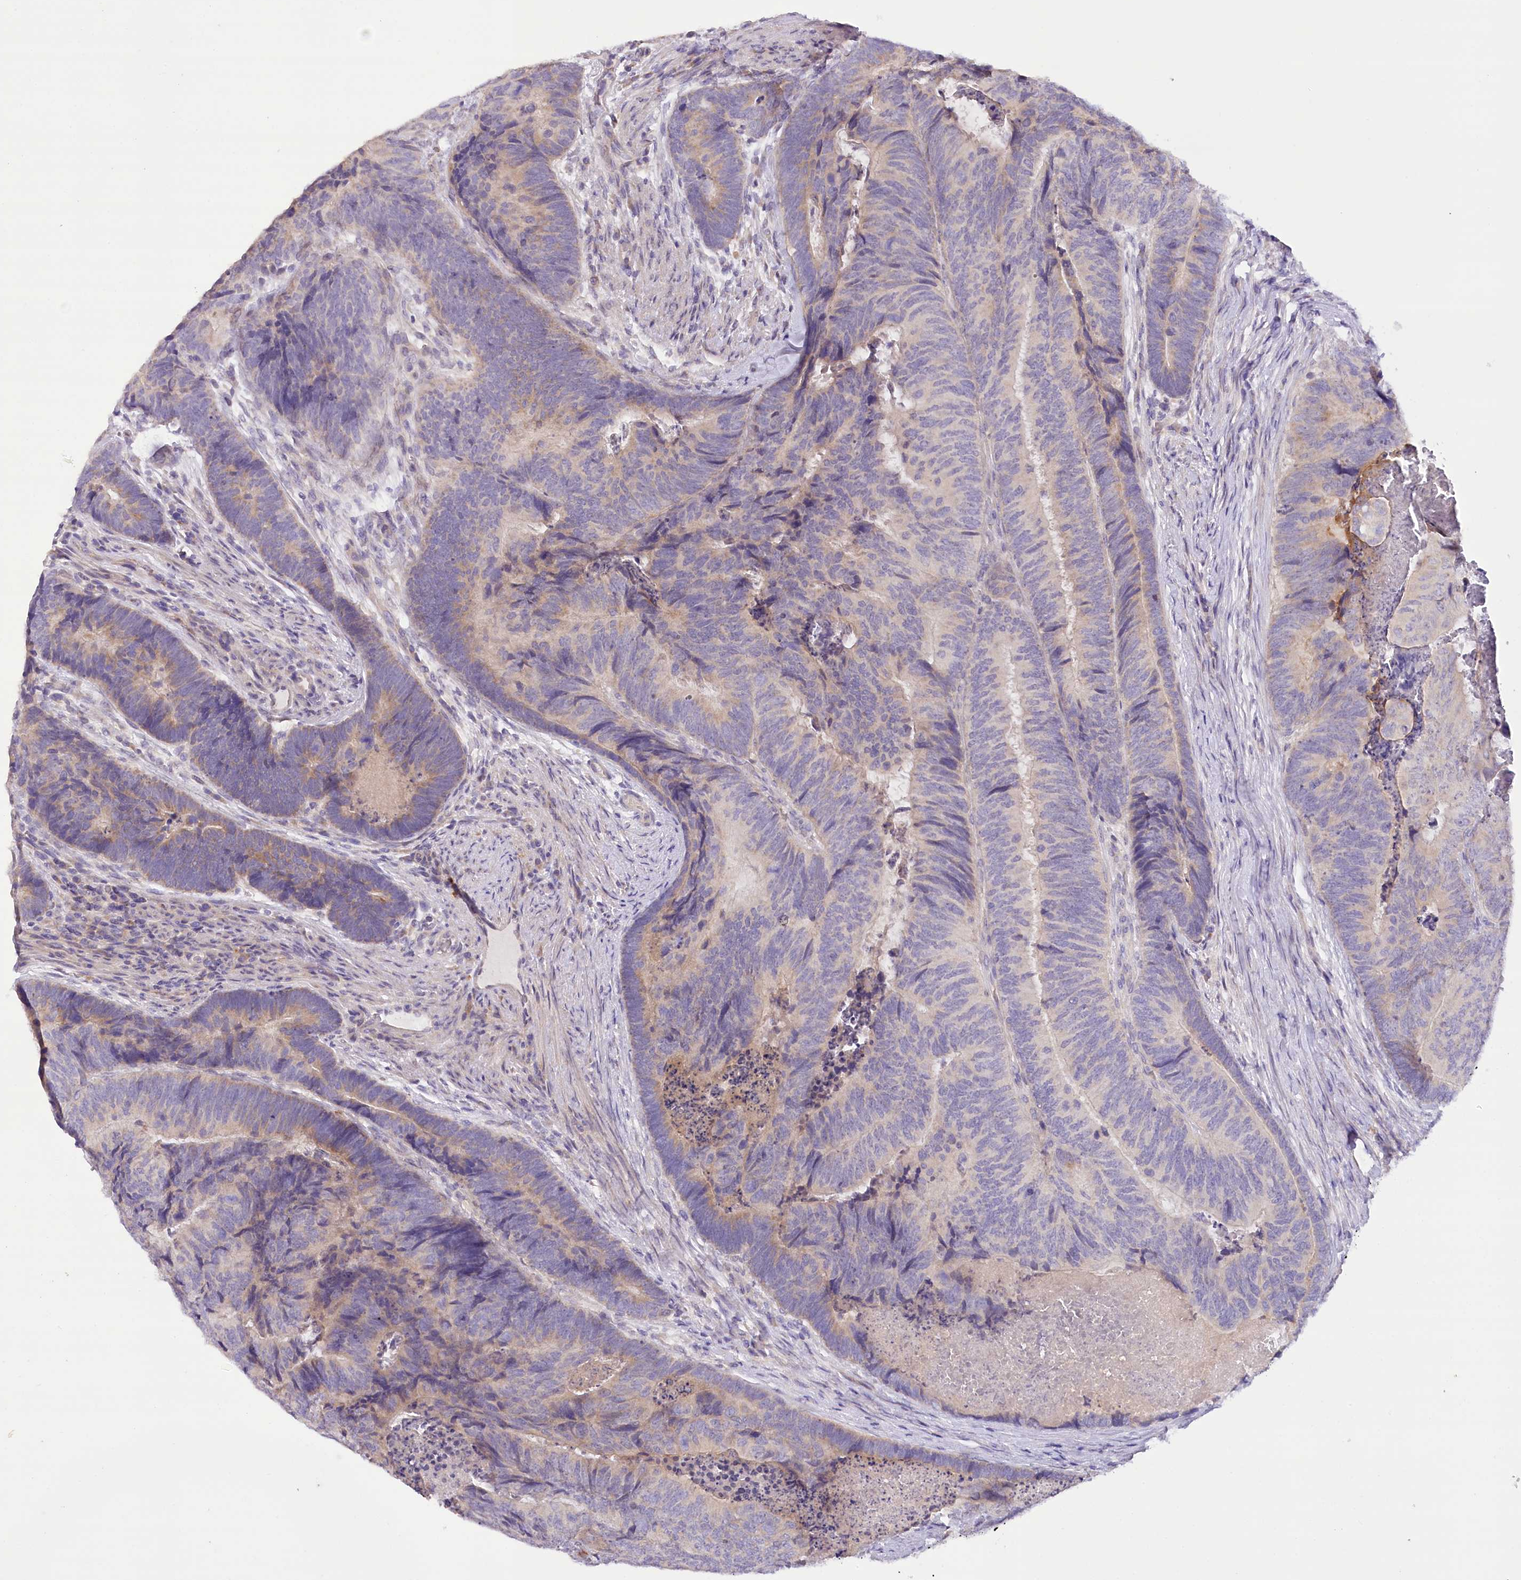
{"staining": {"intensity": "weak", "quantity": "<25%", "location": "cytoplasmic/membranous"}, "tissue": "colorectal cancer", "cell_type": "Tumor cells", "image_type": "cancer", "snomed": [{"axis": "morphology", "description": "Adenocarcinoma, NOS"}, {"axis": "topography", "description": "Colon"}], "caption": "Tumor cells show no significant staining in colorectal cancer.", "gene": "DCUN1D1", "patient": {"sex": "female", "age": 67}}